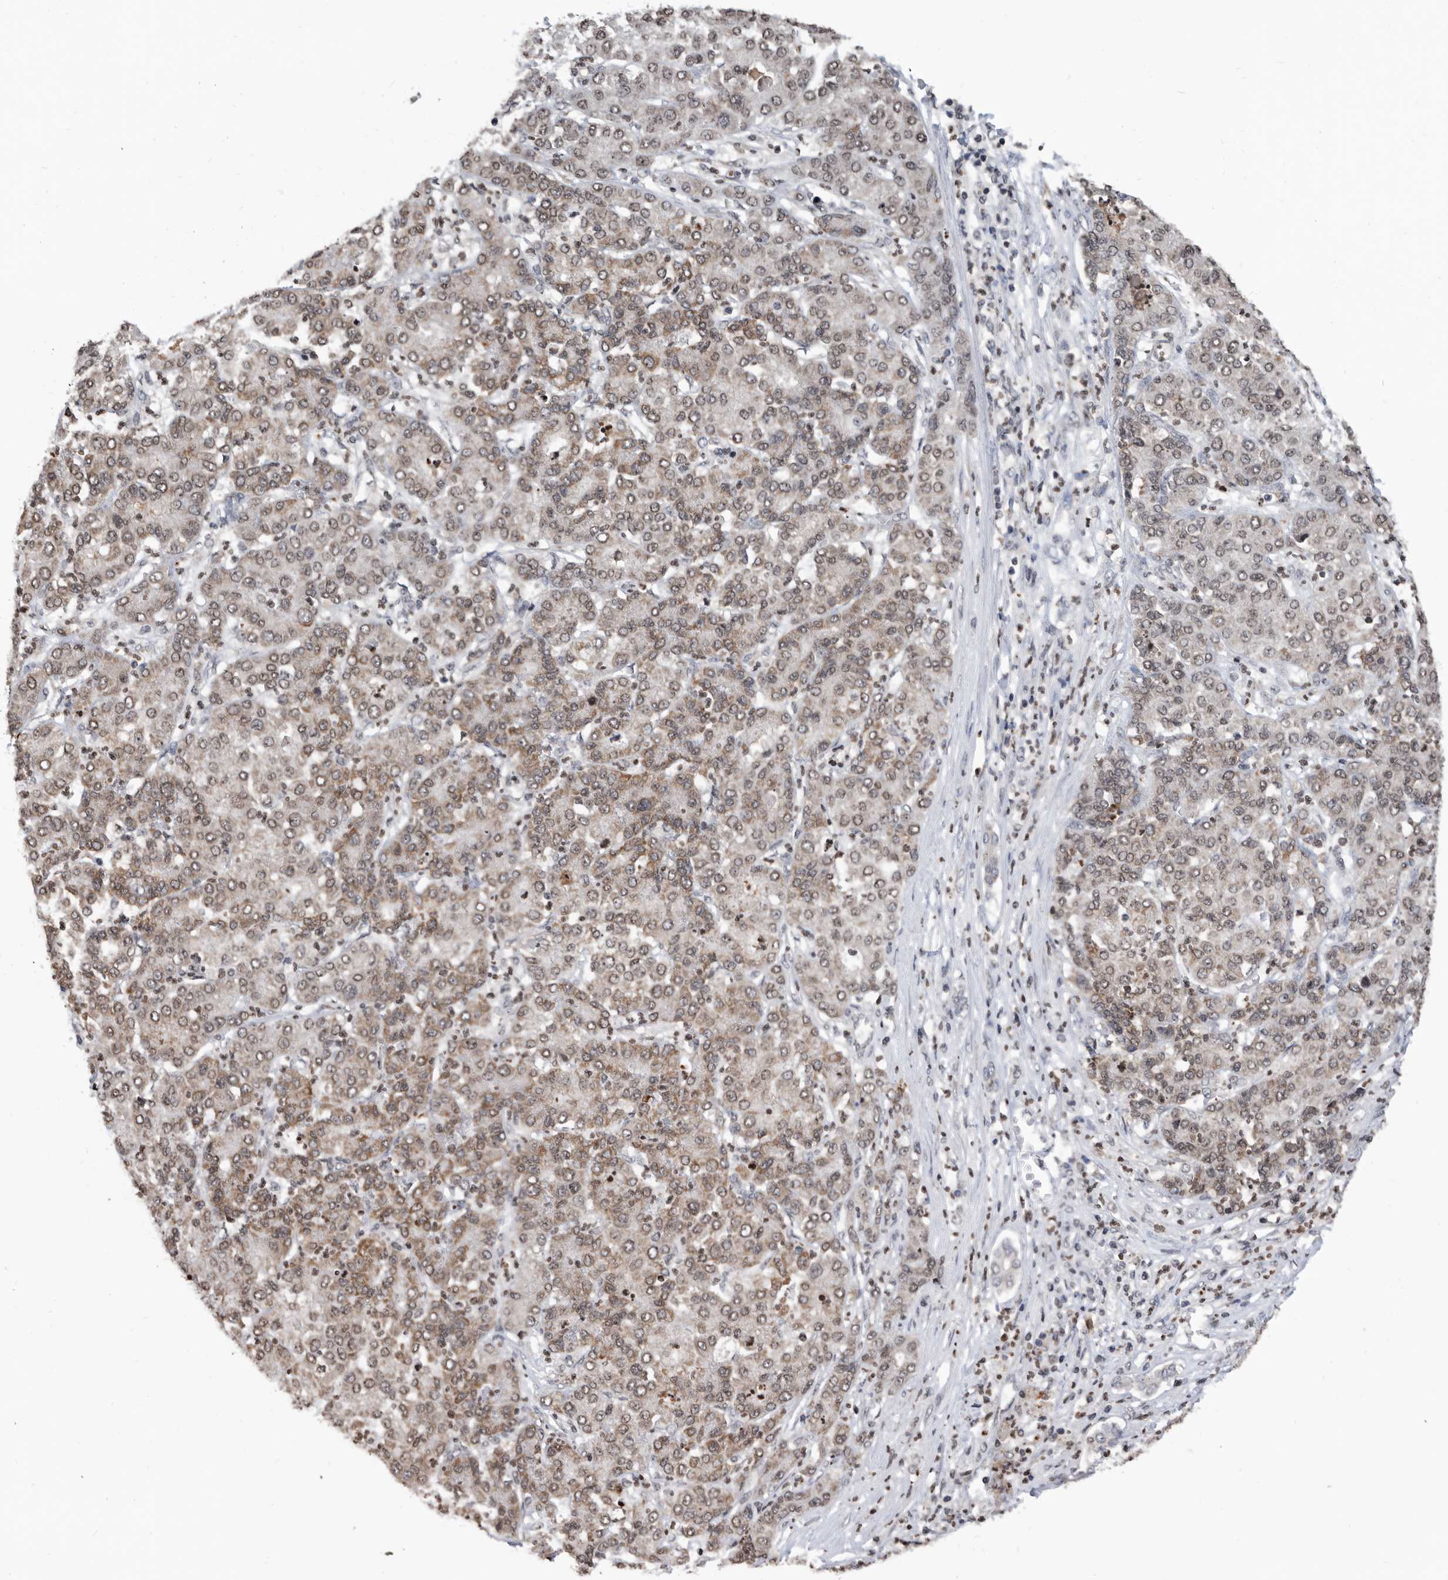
{"staining": {"intensity": "moderate", "quantity": ">75%", "location": "cytoplasmic/membranous,nuclear"}, "tissue": "liver cancer", "cell_type": "Tumor cells", "image_type": "cancer", "snomed": [{"axis": "morphology", "description": "Carcinoma, Hepatocellular, NOS"}, {"axis": "topography", "description": "Liver"}], "caption": "Hepatocellular carcinoma (liver) stained with a protein marker shows moderate staining in tumor cells.", "gene": "TSTD1", "patient": {"sex": "male", "age": 65}}